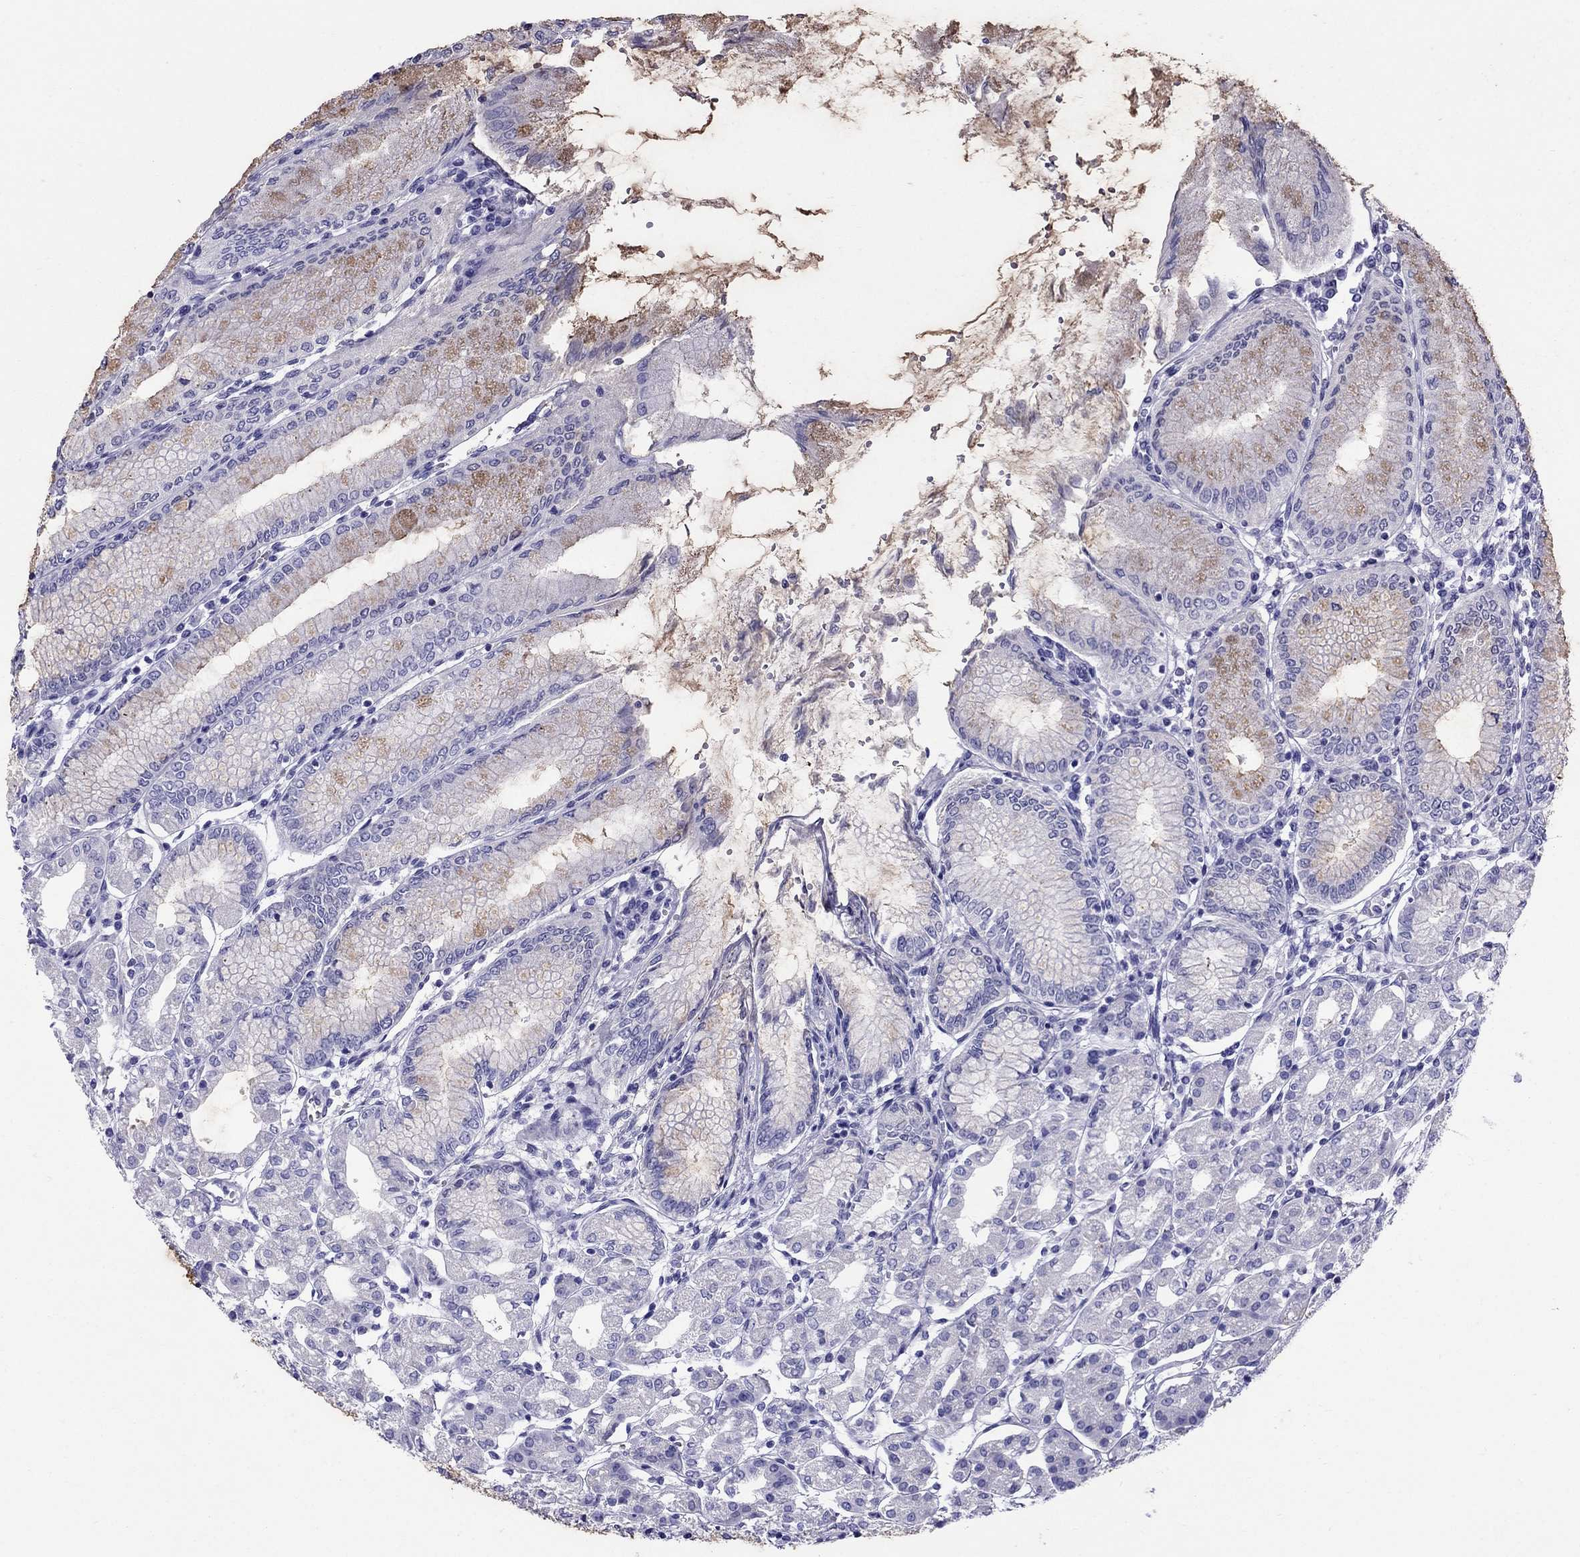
{"staining": {"intensity": "negative", "quantity": "none", "location": "none"}, "tissue": "stomach", "cell_type": "Glandular cells", "image_type": "normal", "snomed": [{"axis": "morphology", "description": "Normal tissue, NOS"}, {"axis": "topography", "description": "Skeletal muscle"}, {"axis": "topography", "description": "Stomach"}], "caption": "The histopathology image demonstrates no significant expression in glandular cells of stomach.", "gene": "AVPR1B", "patient": {"sex": "female", "age": 57}}